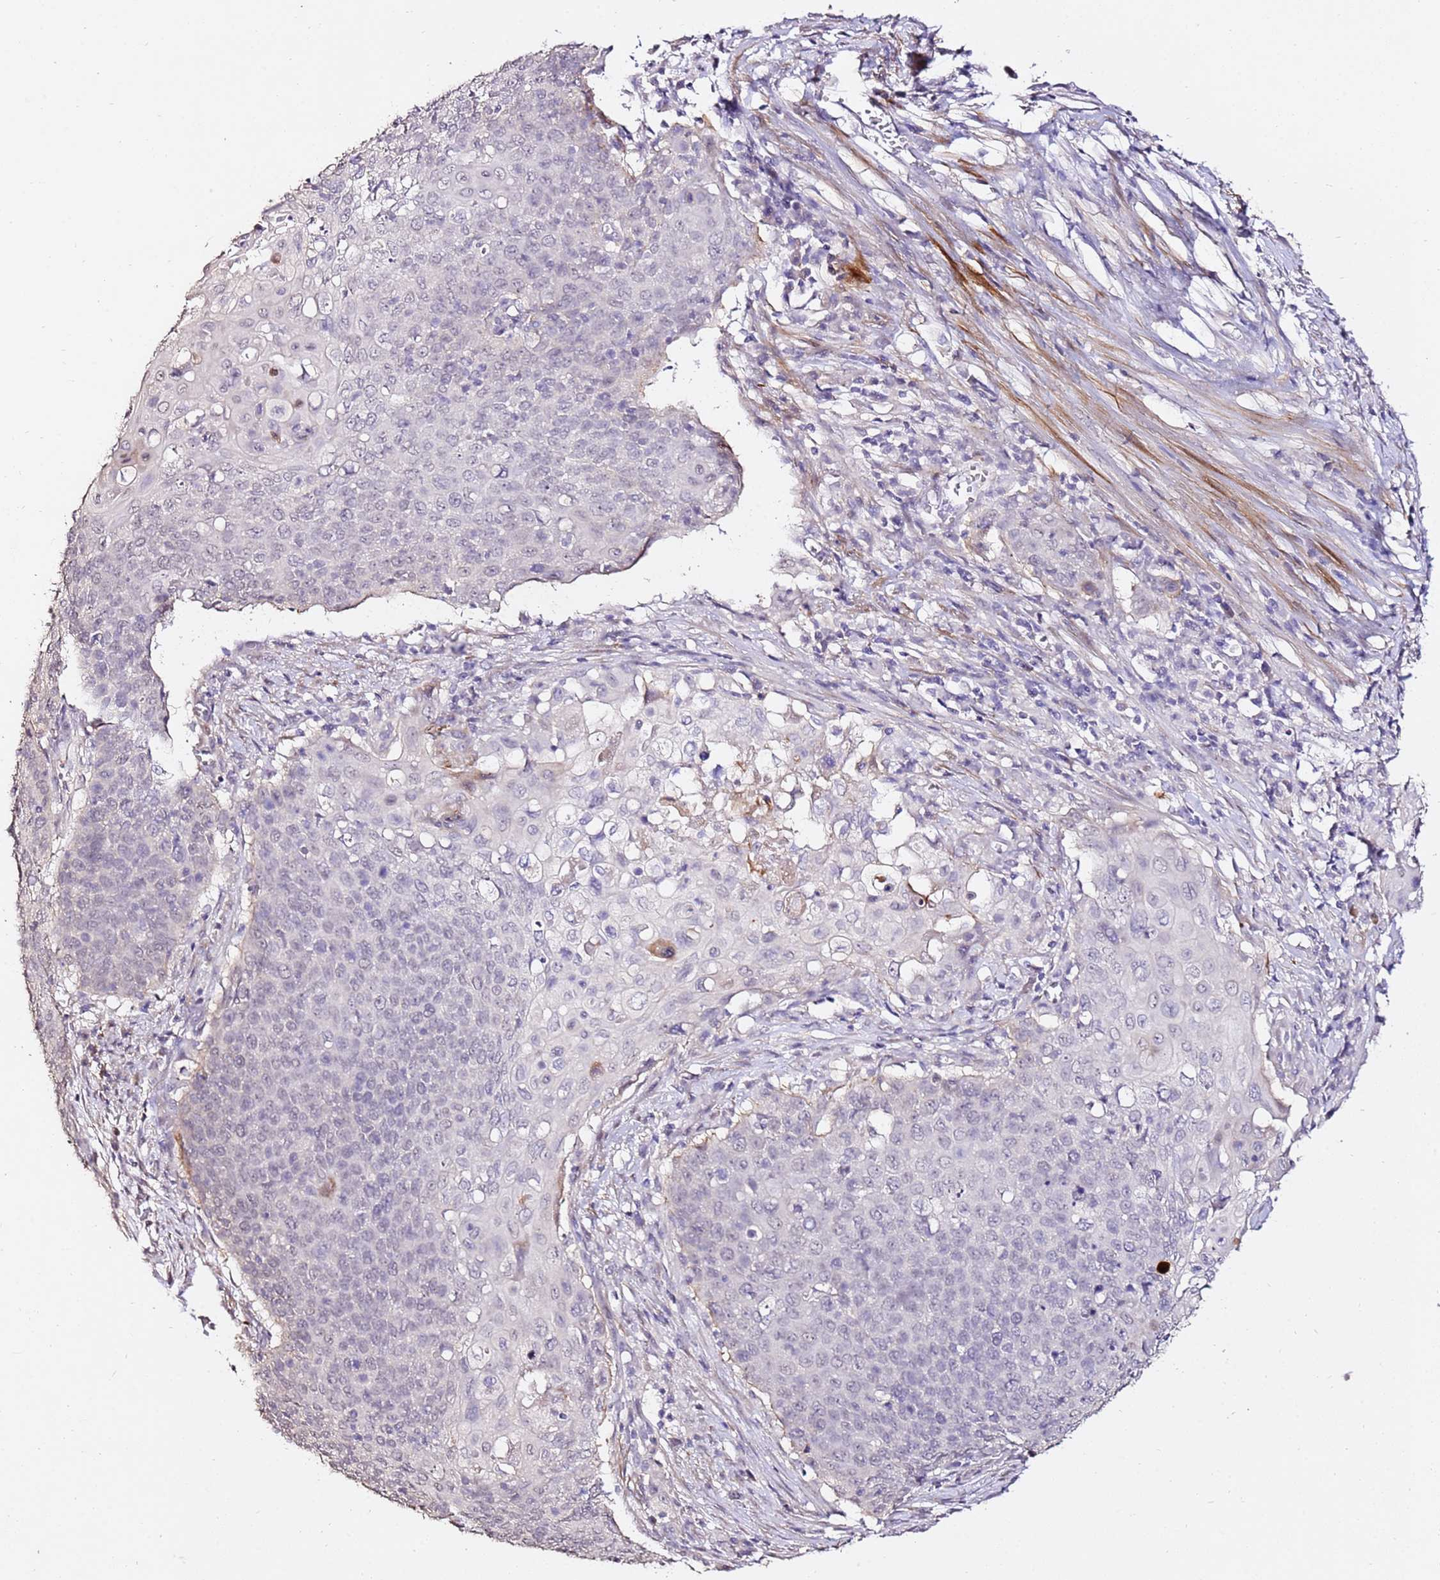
{"staining": {"intensity": "negative", "quantity": "none", "location": "none"}, "tissue": "cervical cancer", "cell_type": "Tumor cells", "image_type": "cancer", "snomed": [{"axis": "morphology", "description": "Squamous cell carcinoma, NOS"}, {"axis": "topography", "description": "Cervix"}], "caption": "Image shows no significant protein staining in tumor cells of cervical cancer. (DAB (3,3'-diaminobenzidine) immunohistochemistry, high magnification).", "gene": "ART5", "patient": {"sex": "female", "age": 39}}